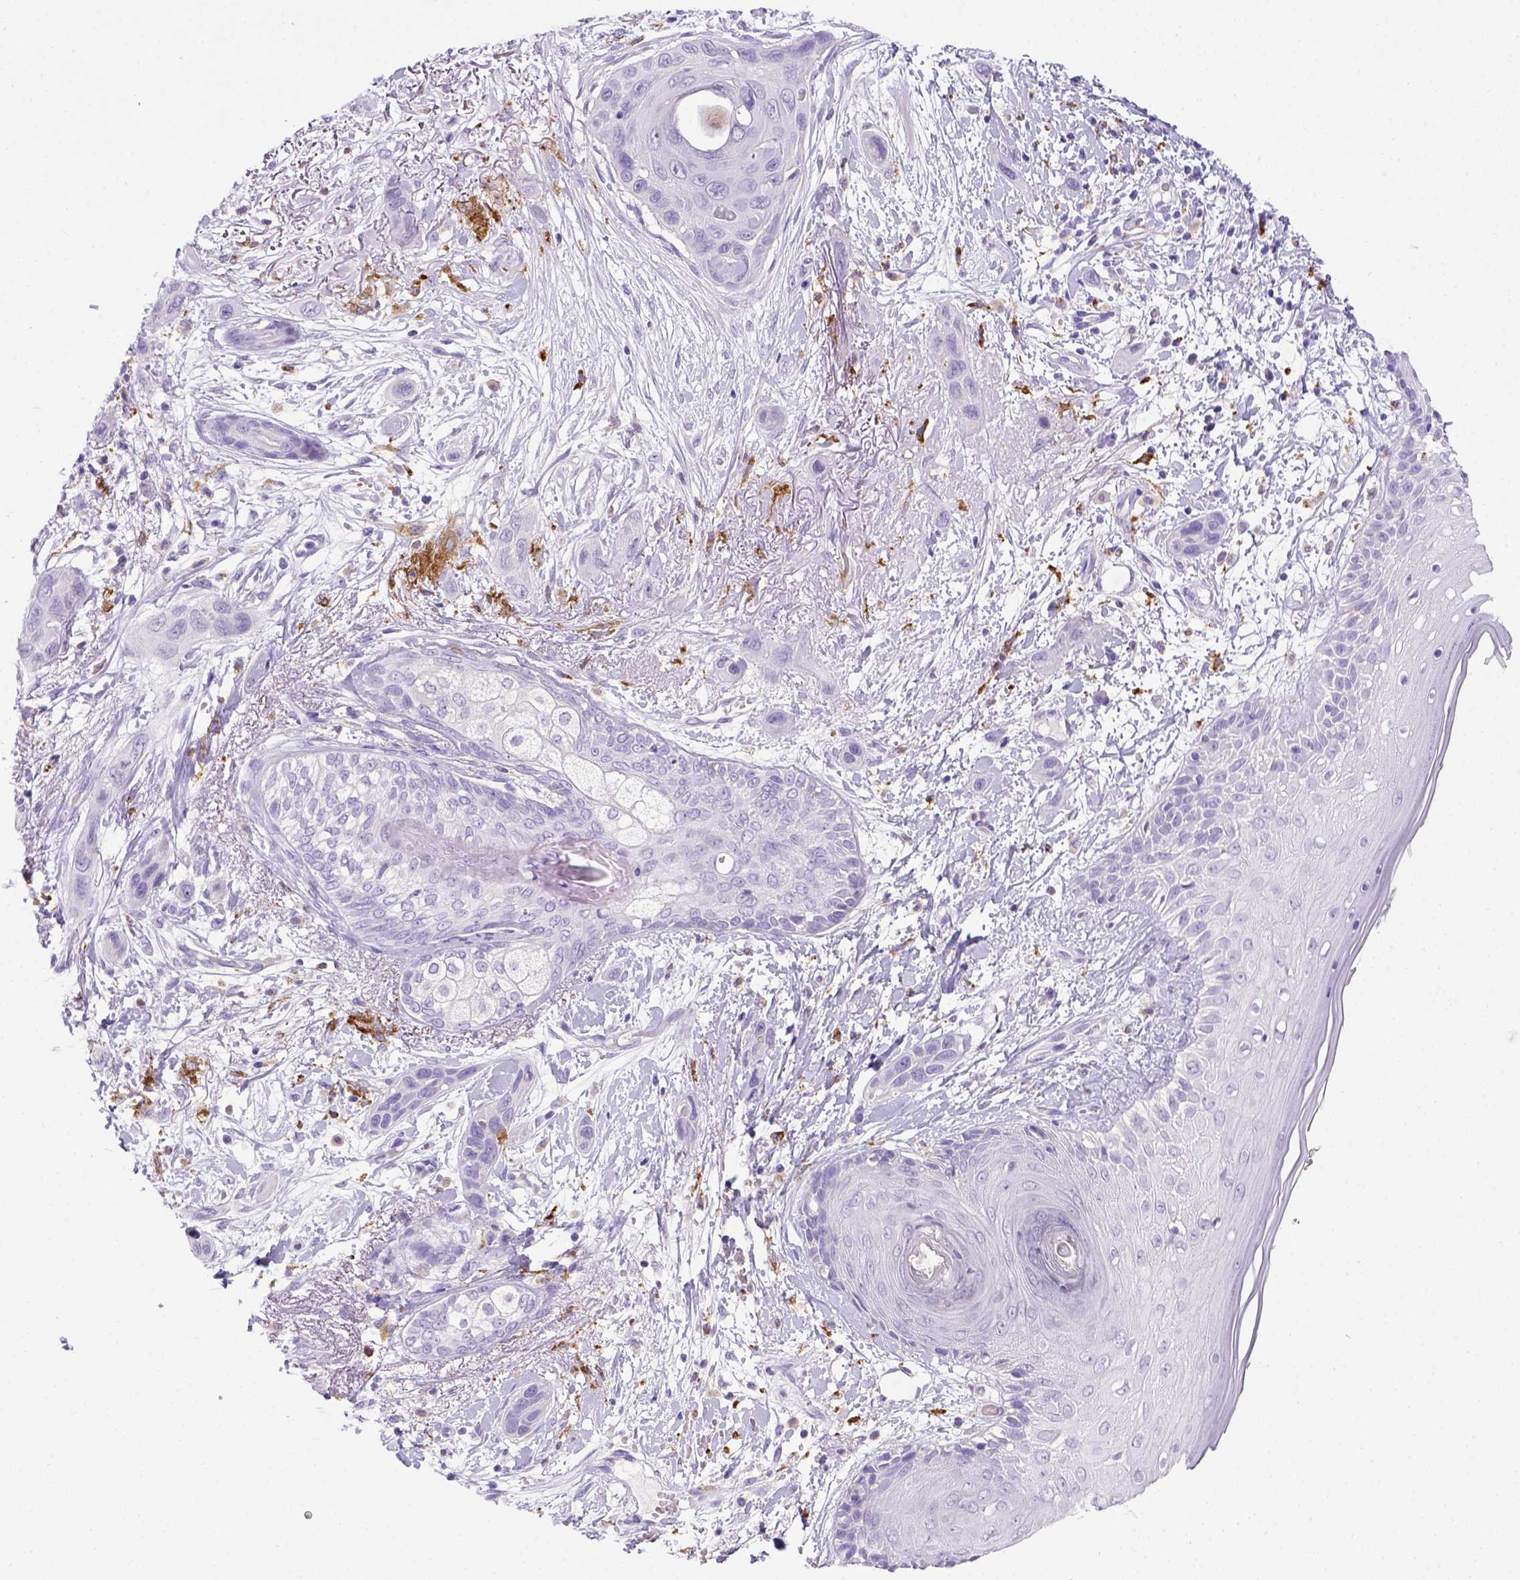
{"staining": {"intensity": "negative", "quantity": "none", "location": "none"}, "tissue": "skin cancer", "cell_type": "Tumor cells", "image_type": "cancer", "snomed": [{"axis": "morphology", "description": "Squamous cell carcinoma, NOS"}, {"axis": "topography", "description": "Skin"}], "caption": "Immunohistochemical staining of squamous cell carcinoma (skin) displays no significant expression in tumor cells.", "gene": "CD68", "patient": {"sex": "male", "age": 79}}